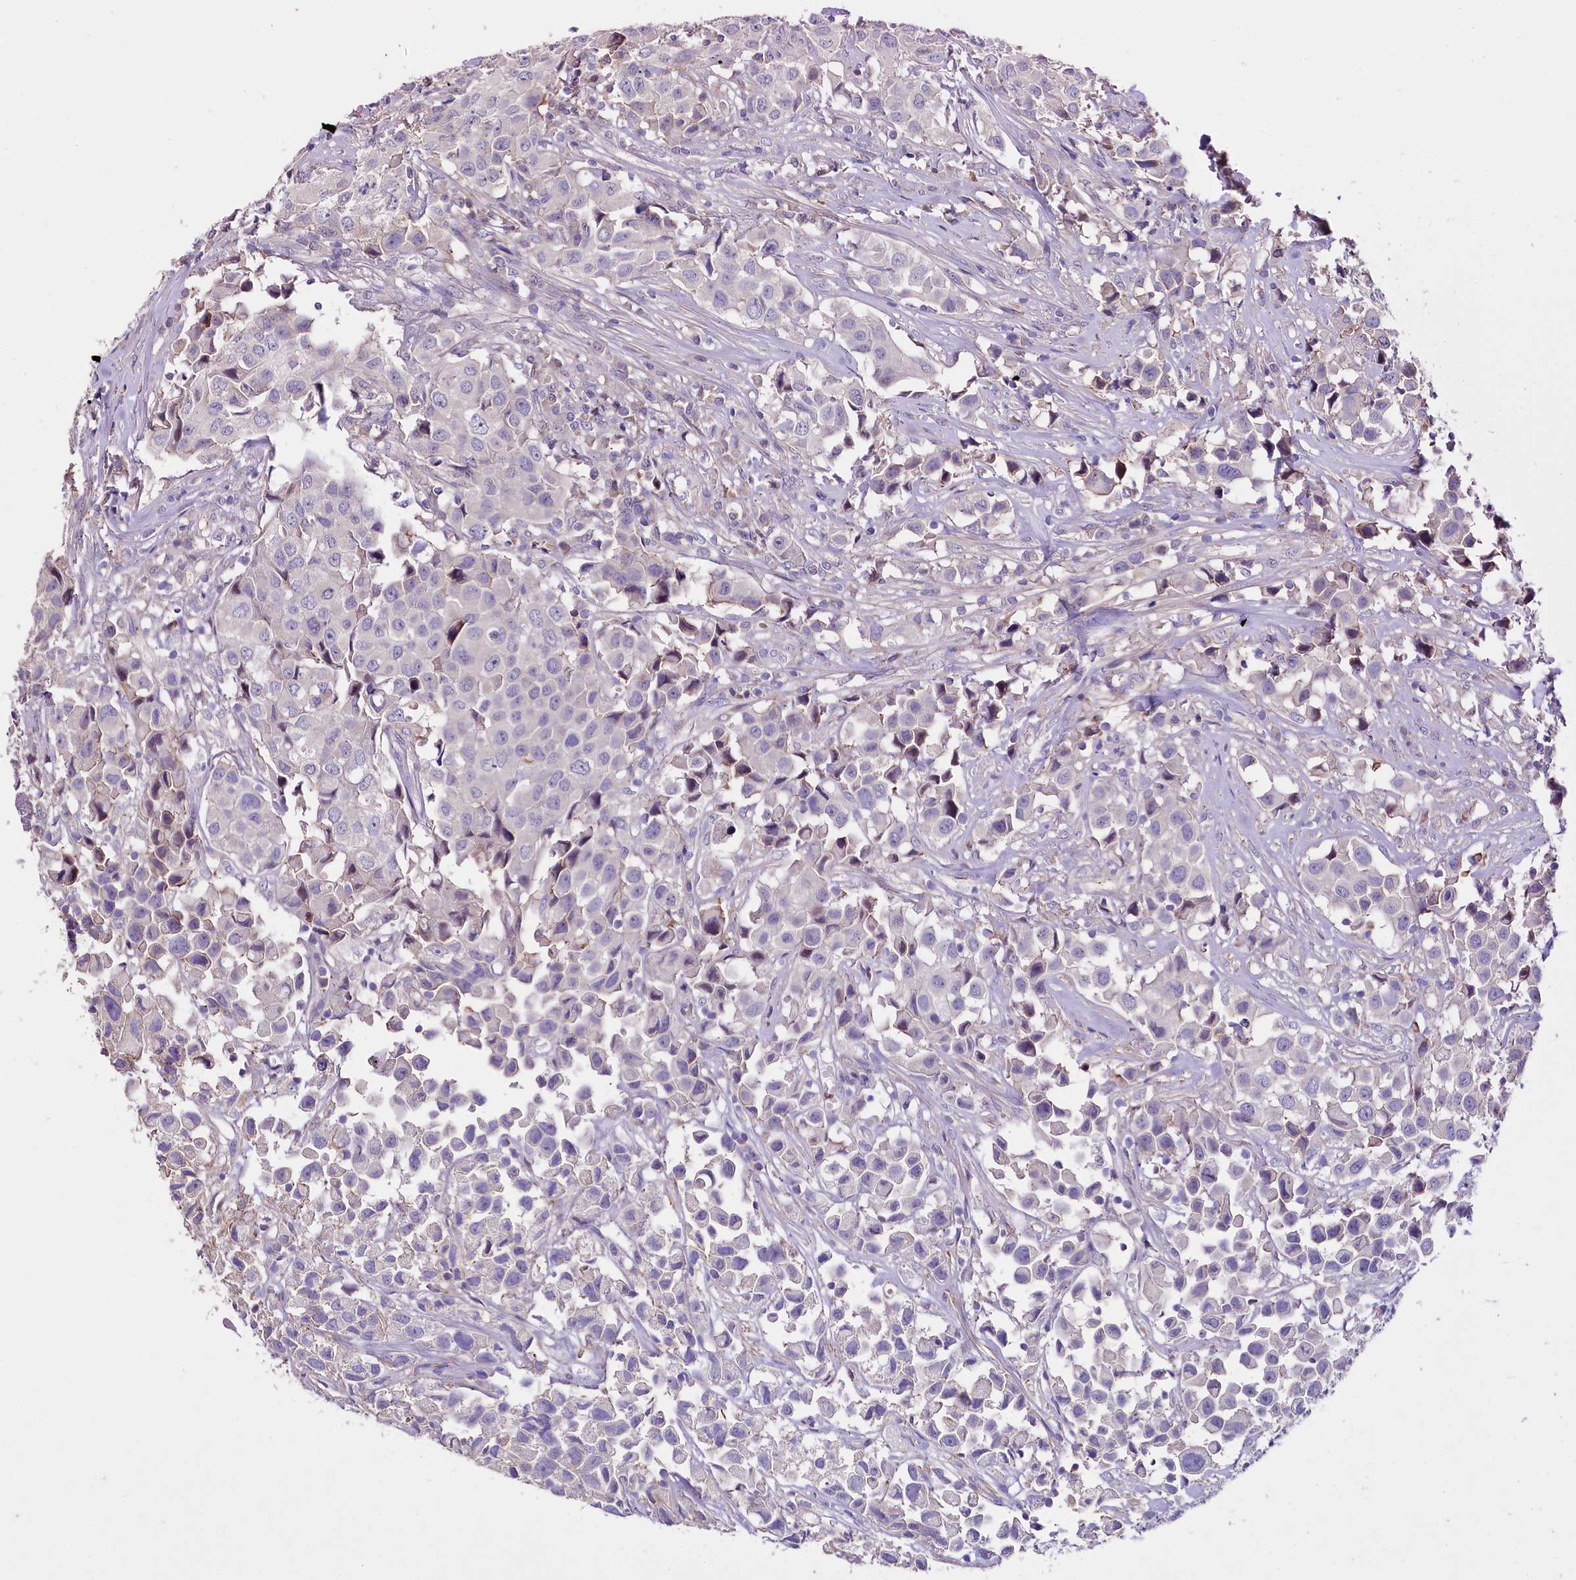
{"staining": {"intensity": "weak", "quantity": "<25%", "location": "cytoplasmic/membranous"}, "tissue": "urothelial cancer", "cell_type": "Tumor cells", "image_type": "cancer", "snomed": [{"axis": "morphology", "description": "Urothelial carcinoma, High grade"}, {"axis": "topography", "description": "Urinary bladder"}], "caption": "This is an immunohistochemistry (IHC) micrograph of human urothelial cancer. There is no positivity in tumor cells.", "gene": "RPUSD3", "patient": {"sex": "female", "age": 75}}